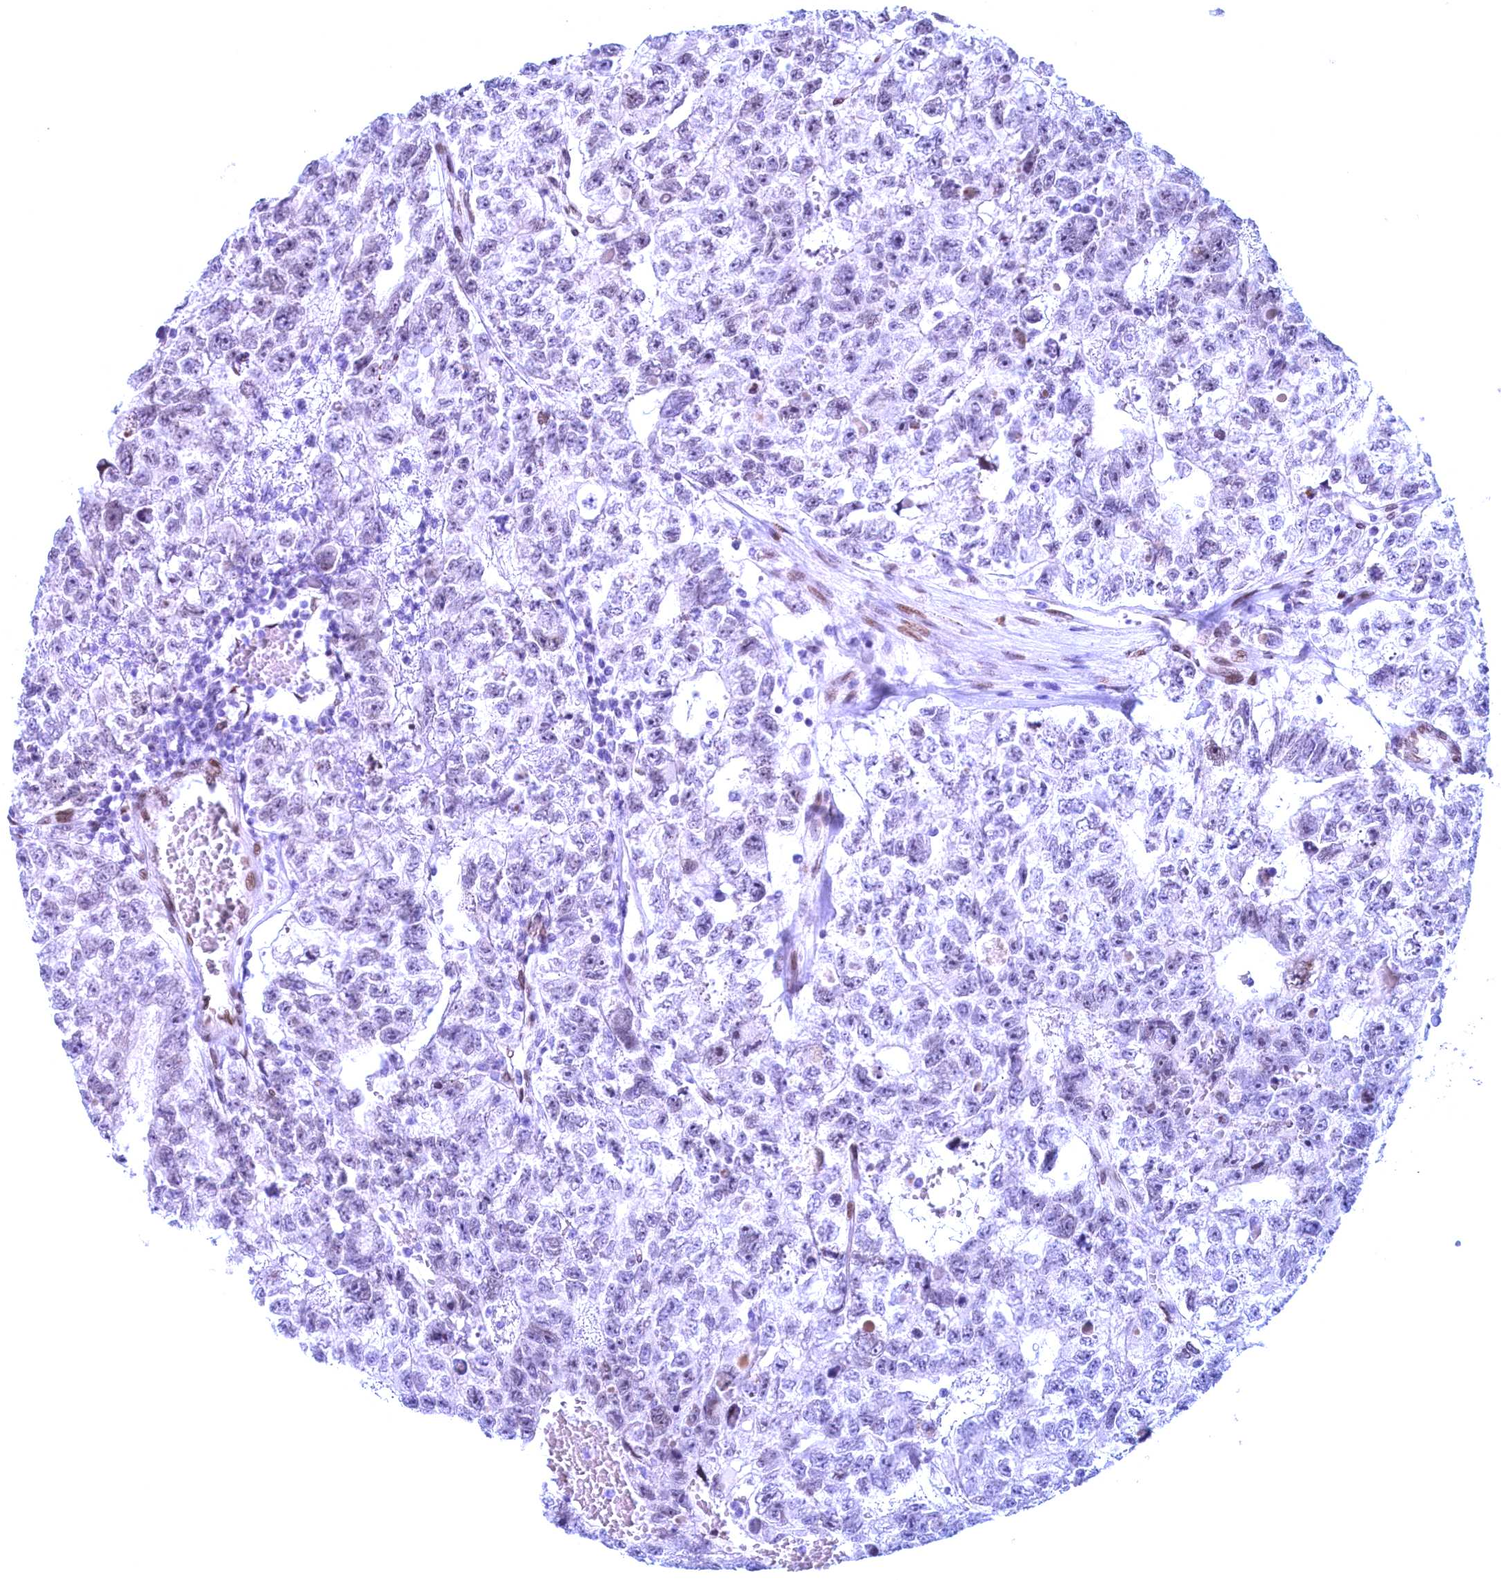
{"staining": {"intensity": "weak", "quantity": "<25%", "location": "nuclear"}, "tissue": "testis cancer", "cell_type": "Tumor cells", "image_type": "cancer", "snomed": [{"axis": "morphology", "description": "Carcinoma, Embryonal, NOS"}, {"axis": "topography", "description": "Testis"}], "caption": "There is no significant expression in tumor cells of testis cancer (embryonal carcinoma).", "gene": "GPSM1", "patient": {"sex": "male", "age": 26}}